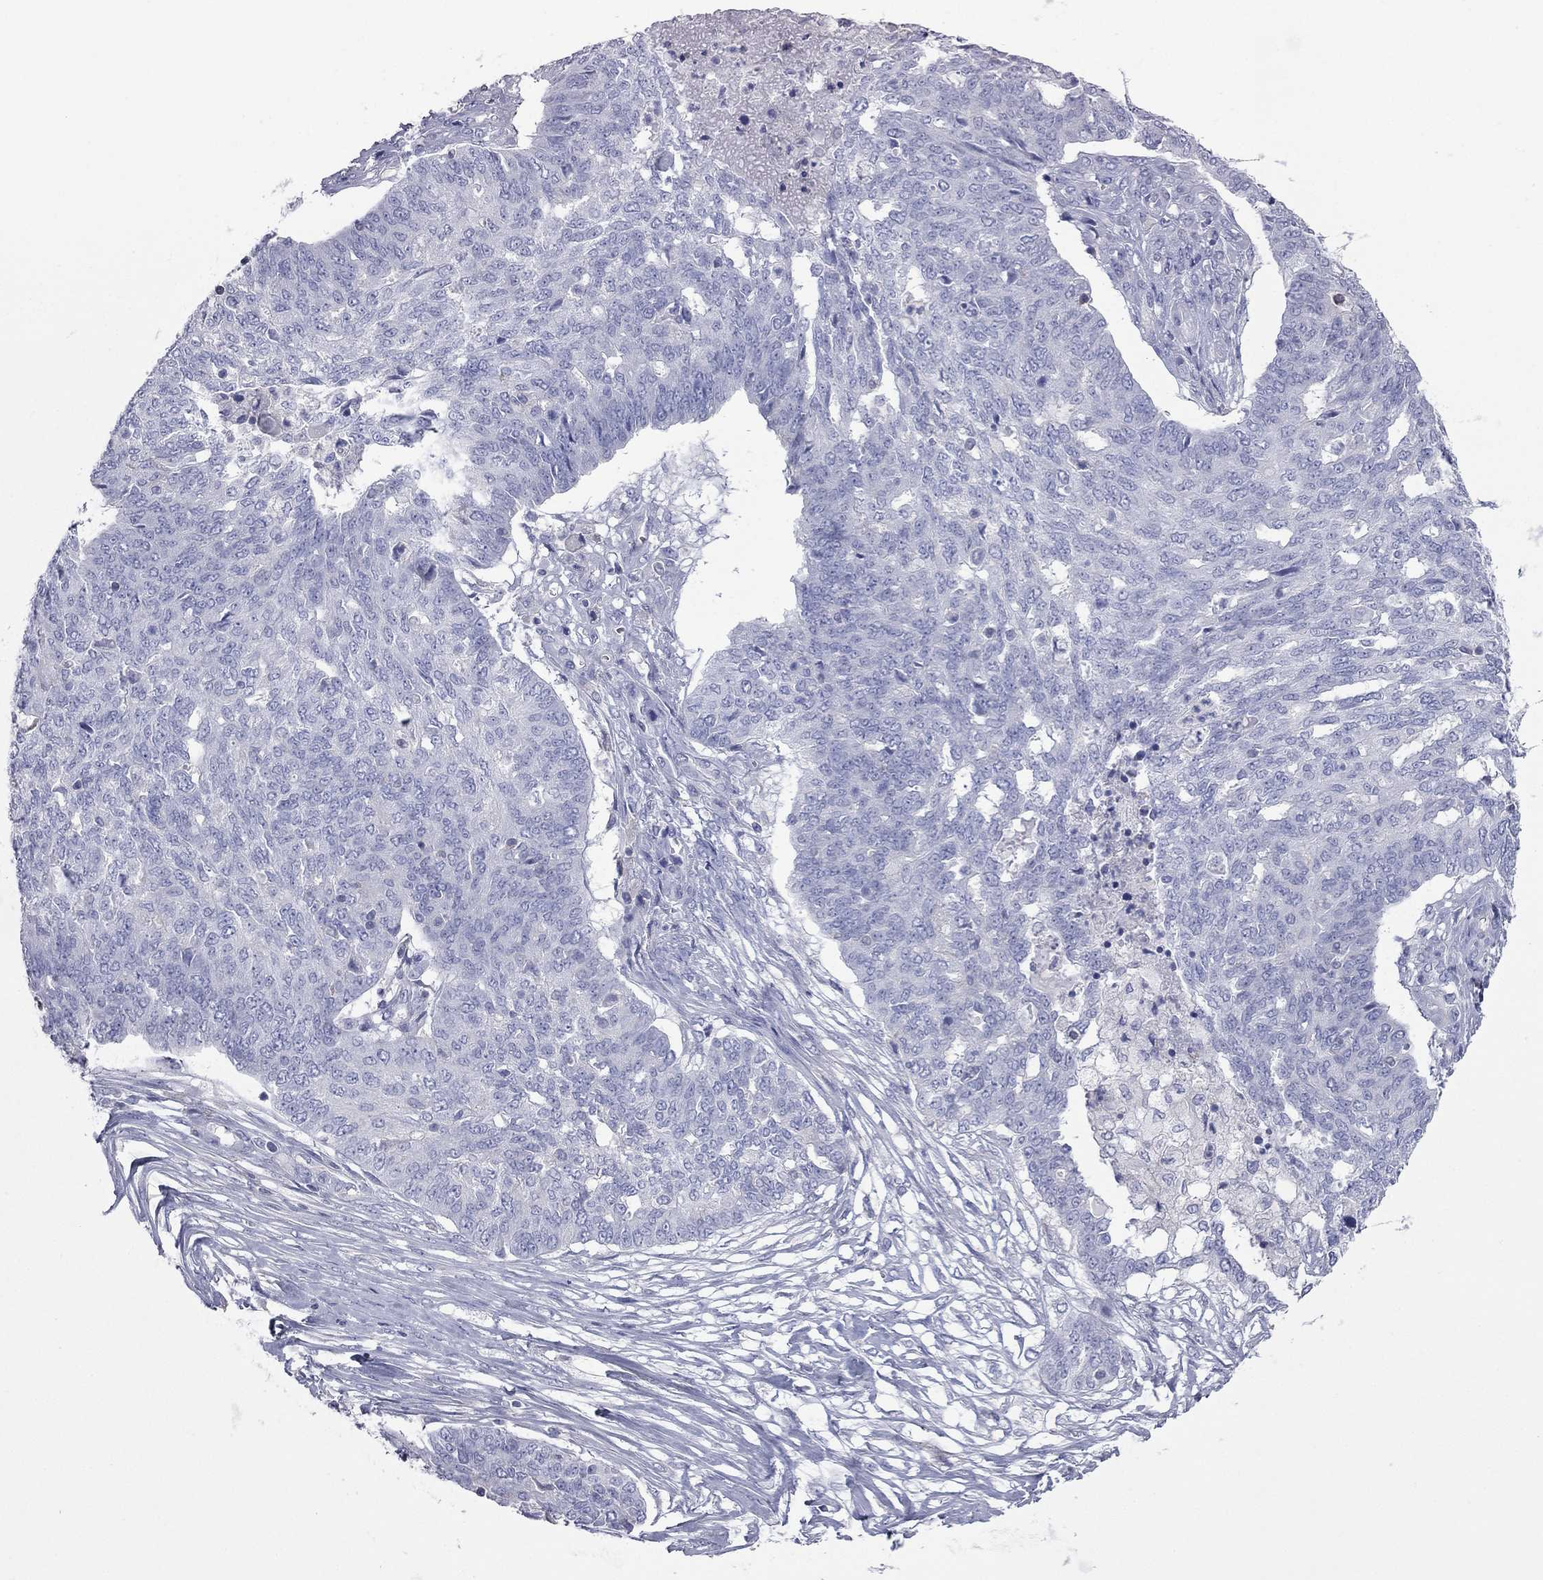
{"staining": {"intensity": "negative", "quantity": "none", "location": "none"}, "tissue": "ovarian cancer", "cell_type": "Tumor cells", "image_type": "cancer", "snomed": [{"axis": "morphology", "description": "Cystadenocarcinoma, serous, NOS"}, {"axis": "topography", "description": "Ovary"}], "caption": "The immunohistochemistry micrograph has no significant staining in tumor cells of serous cystadenocarcinoma (ovarian) tissue. (DAB immunohistochemistry (IHC), high magnification).", "gene": "ACTL7B", "patient": {"sex": "female", "age": 67}}